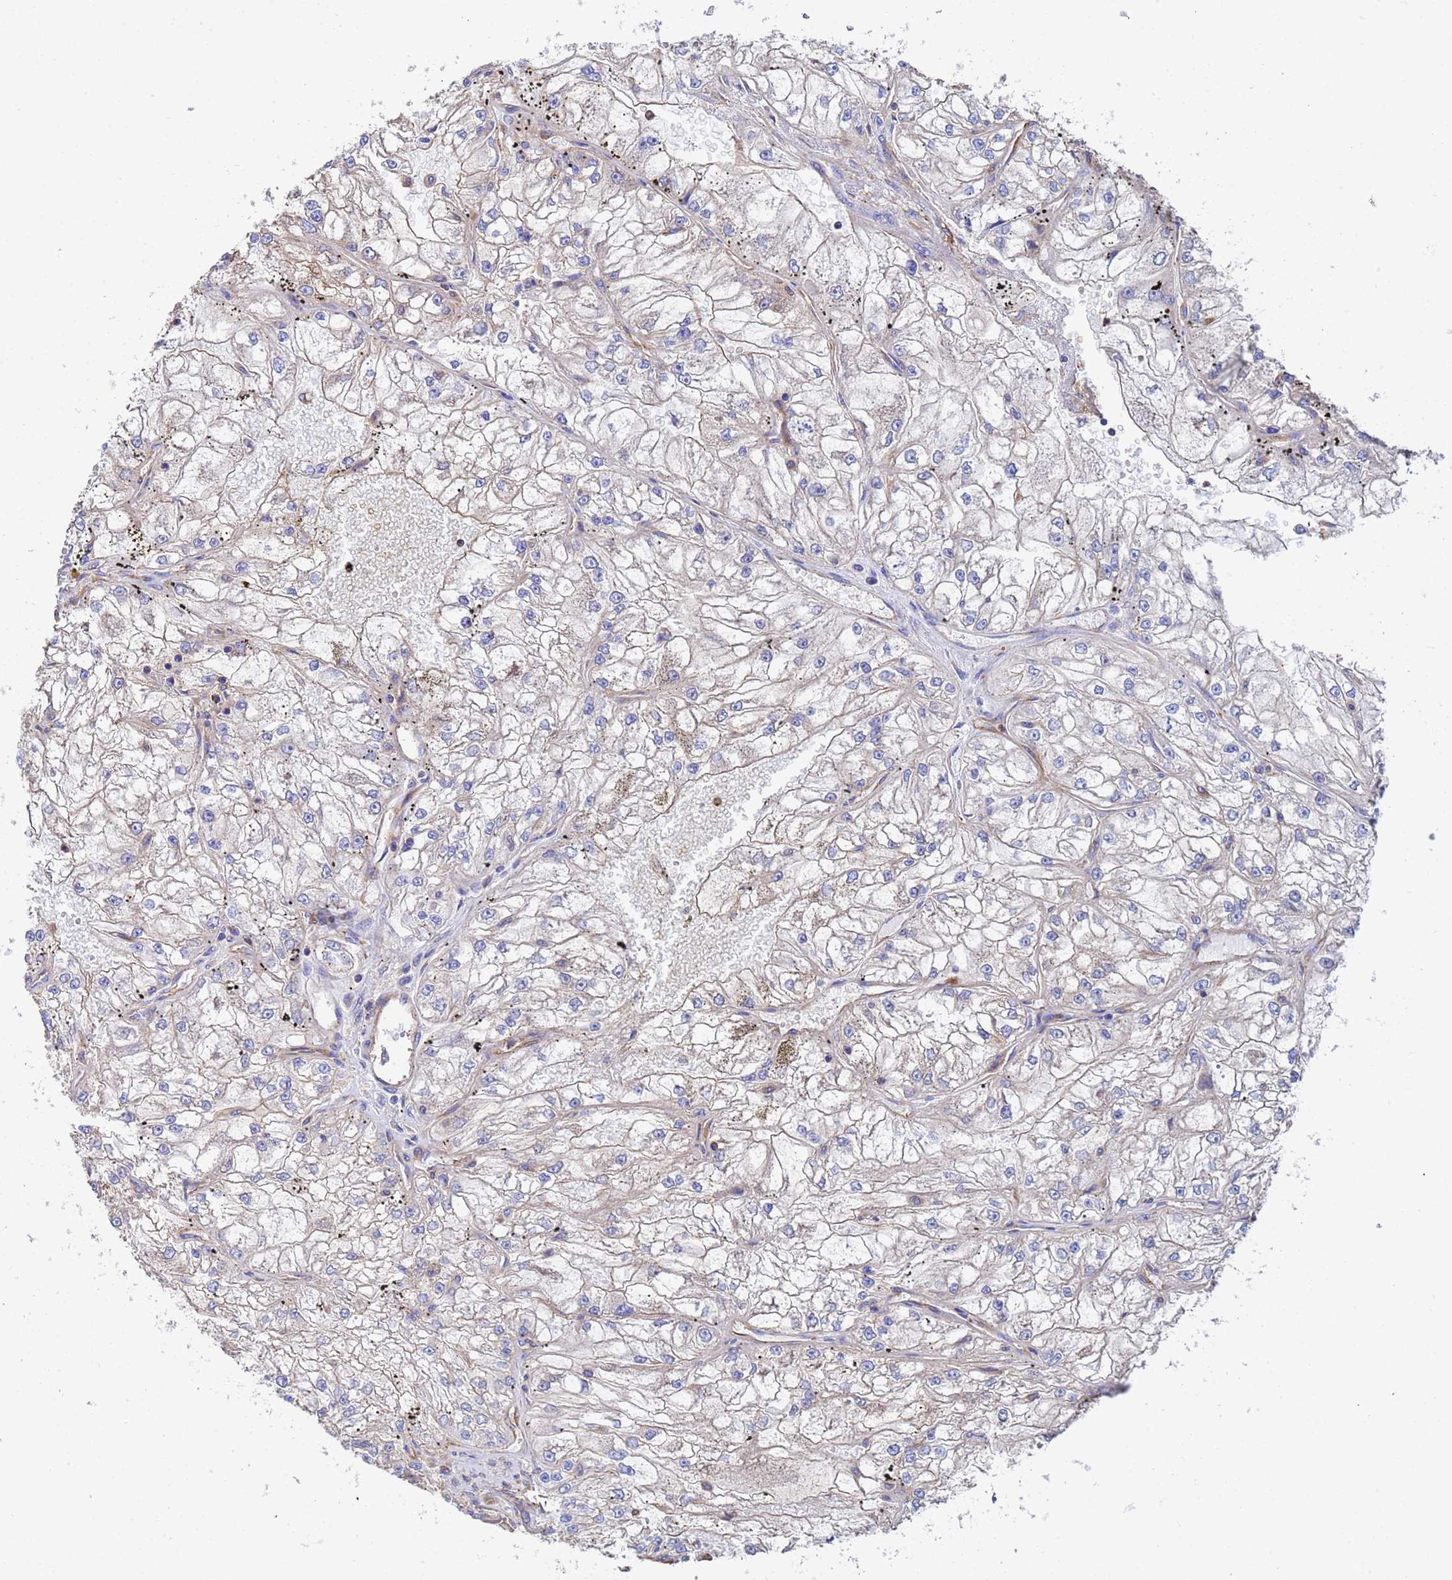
{"staining": {"intensity": "weak", "quantity": "<25%", "location": "cytoplasmic/membranous"}, "tissue": "renal cancer", "cell_type": "Tumor cells", "image_type": "cancer", "snomed": [{"axis": "morphology", "description": "Adenocarcinoma, NOS"}, {"axis": "topography", "description": "Kidney"}], "caption": "Renal cancer (adenocarcinoma) was stained to show a protein in brown. There is no significant expression in tumor cells.", "gene": "MYL12A", "patient": {"sex": "female", "age": 72}}